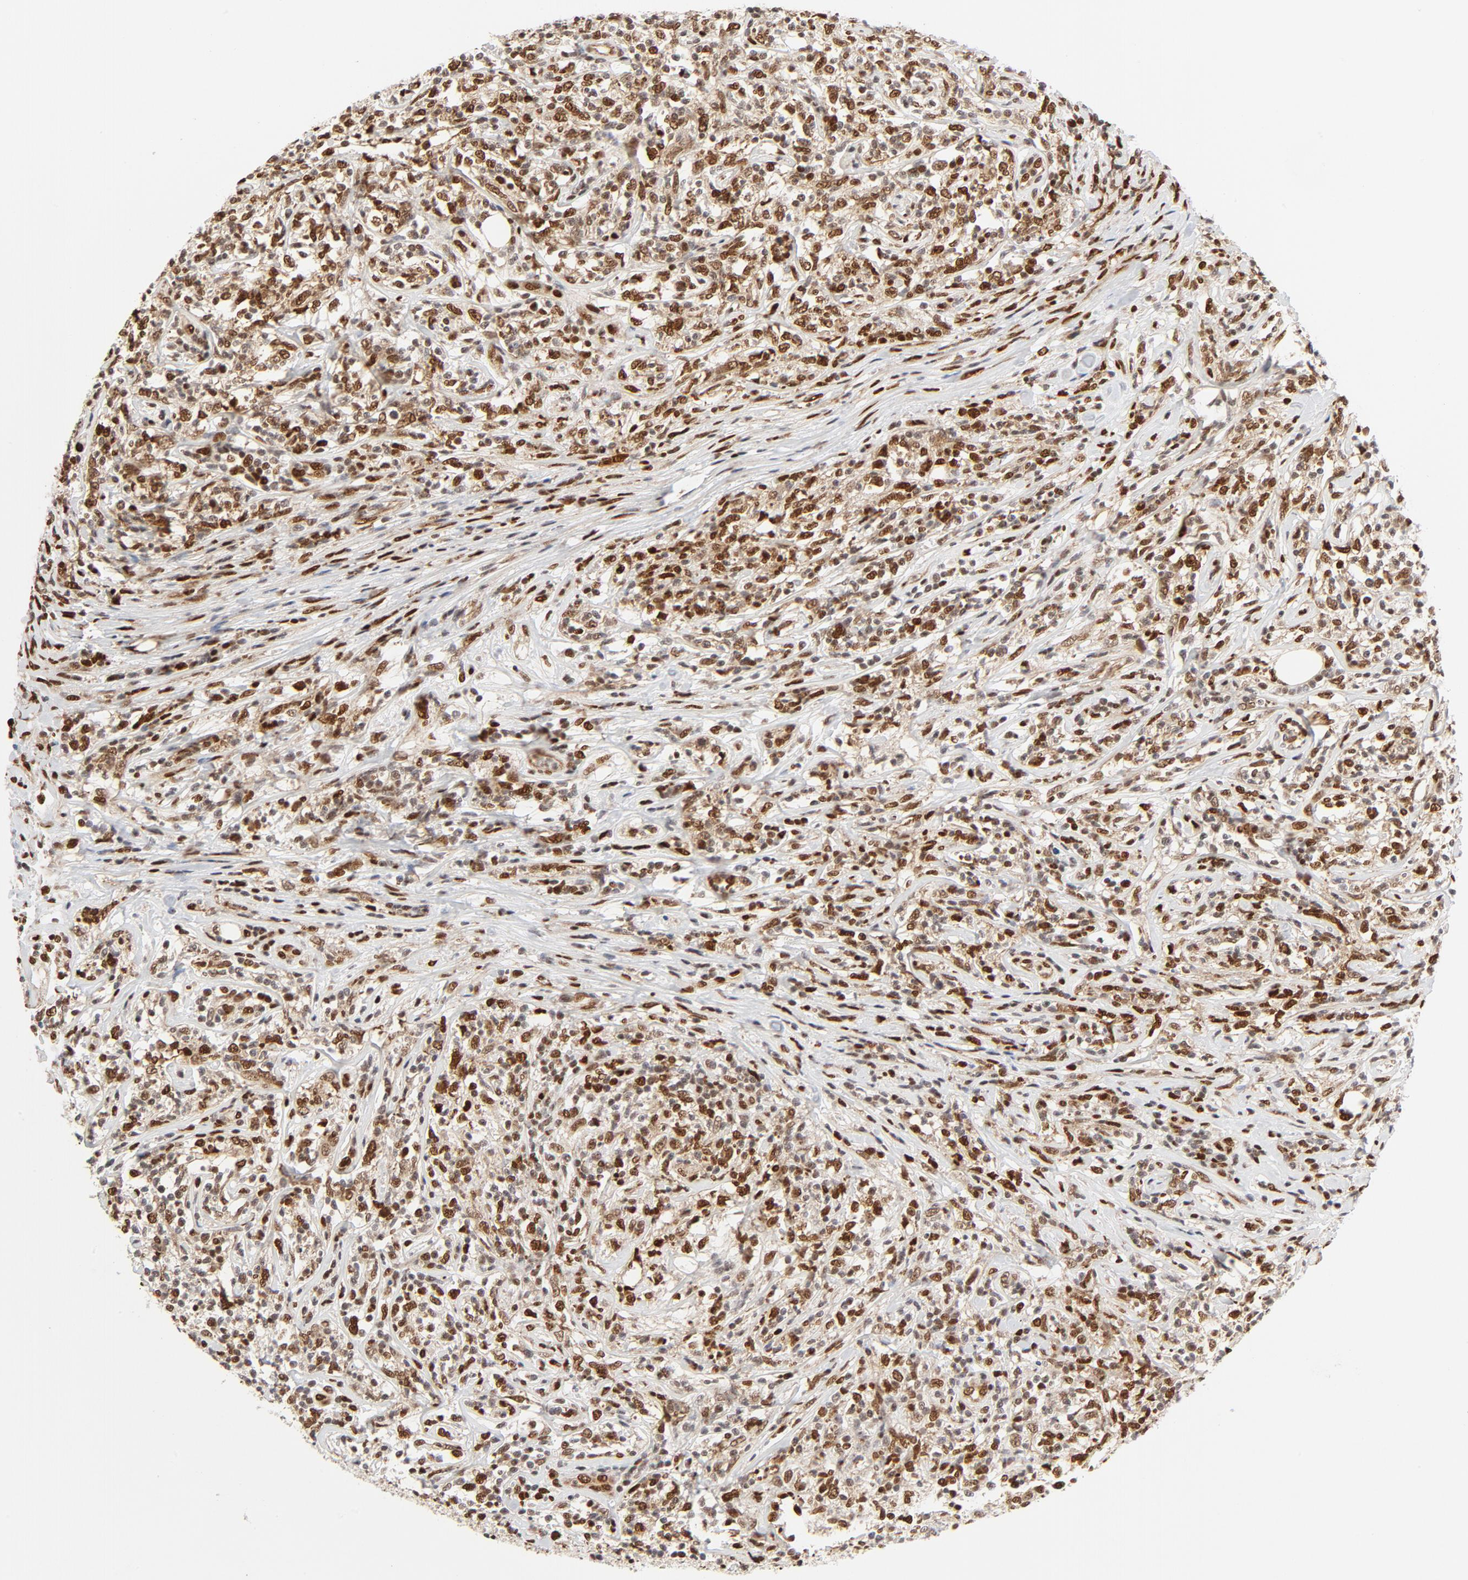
{"staining": {"intensity": "moderate", "quantity": "25%-75%", "location": "nuclear"}, "tissue": "lymphoma", "cell_type": "Tumor cells", "image_type": "cancer", "snomed": [{"axis": "morphology", "description": "Malignant lymphoma, non-Hodgkin's type, High grade"}, {"axis": "topography", "description": "Lymph node"}], "caption": "Protein staining exhibits moderate nuclear expression in approximately 25%-75% of tumor cells in high-grade malignant lymphoma, non-Hodgkin's type.", "gene": "MEF2A", "patient": {"sex": "female", "age": 84}}